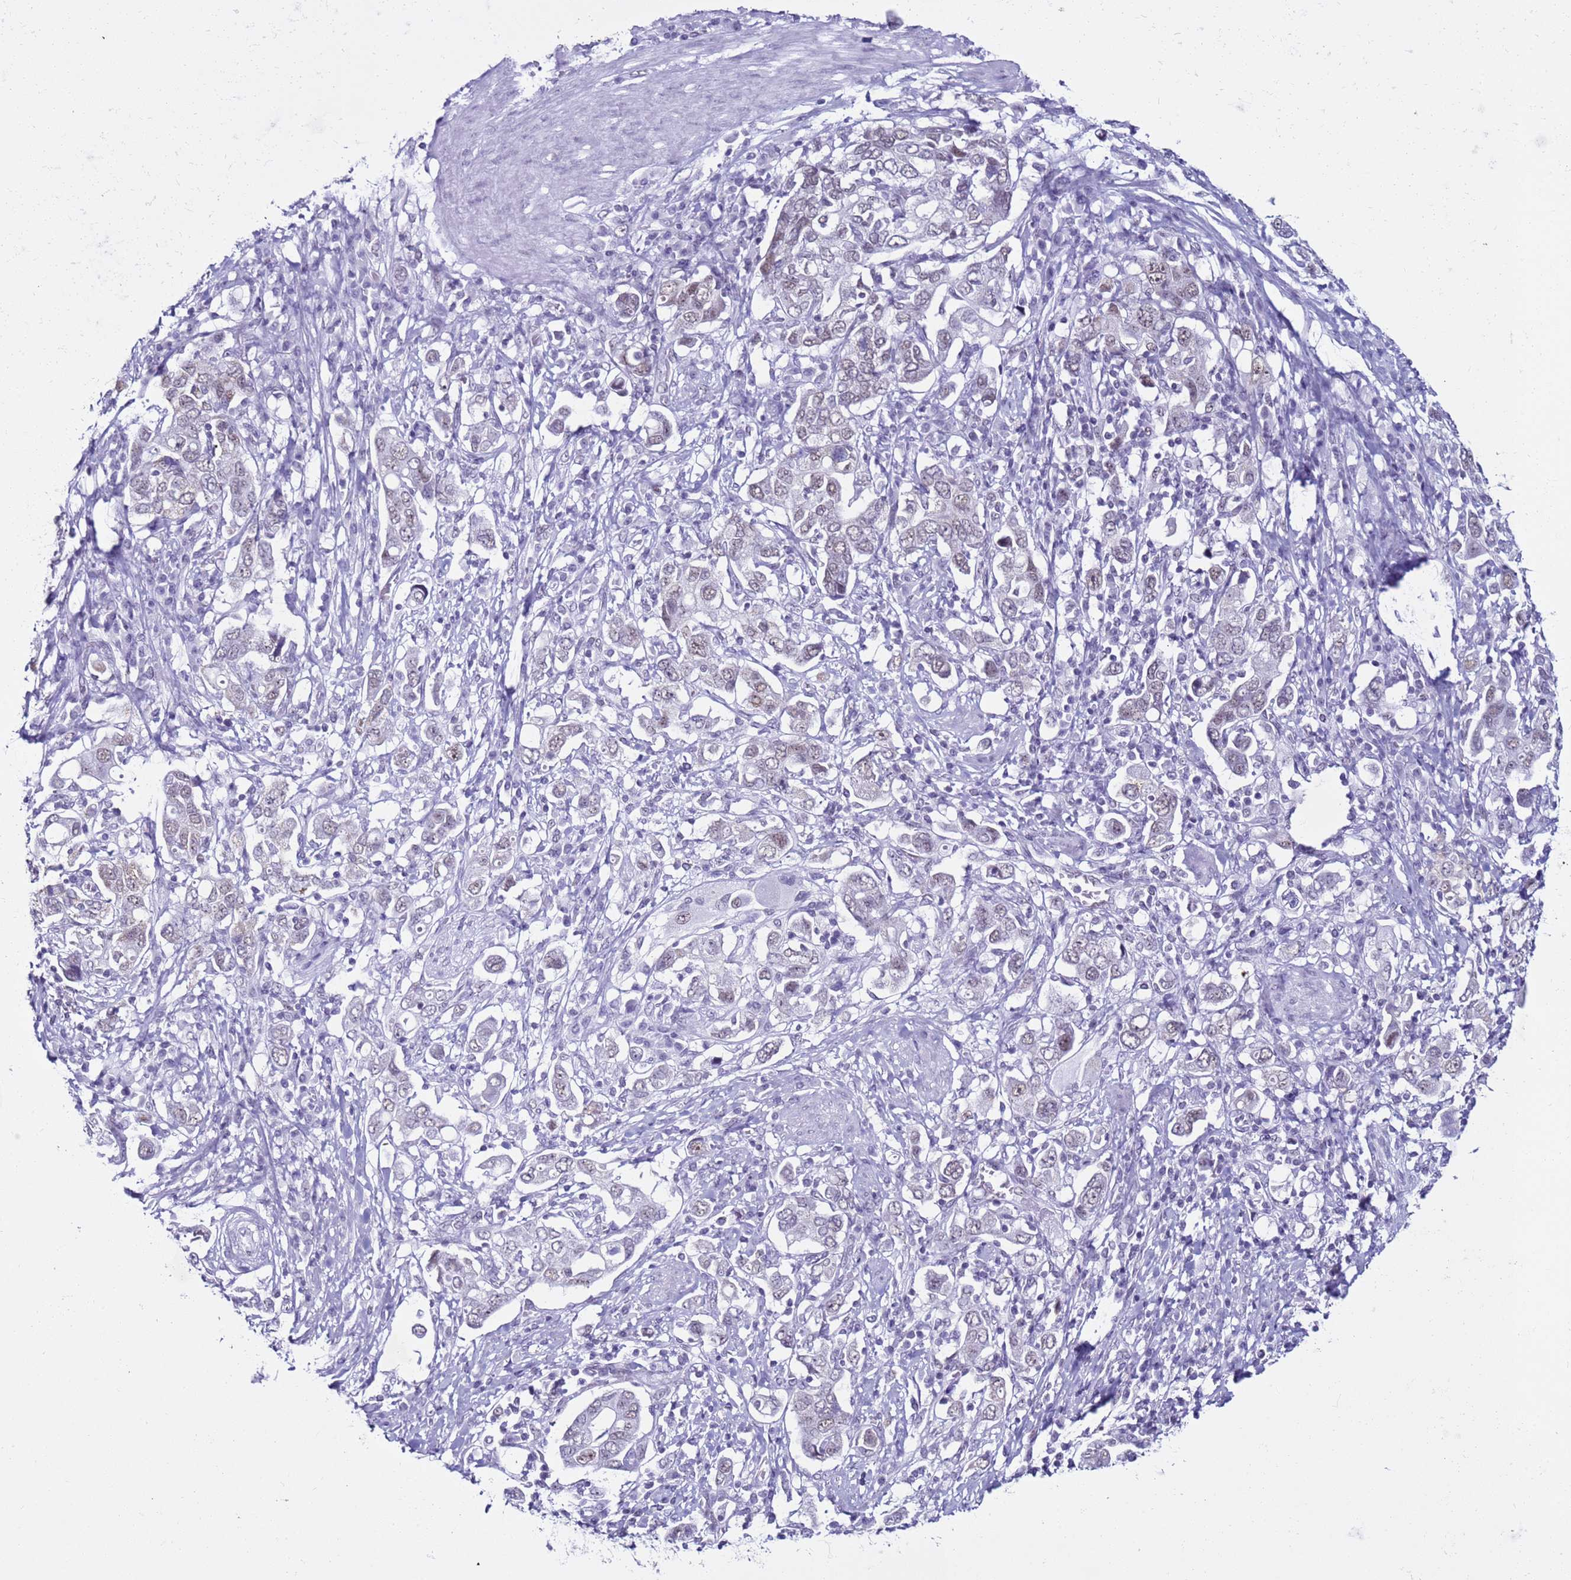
{"staining": {"intensity": "weak", "quantity": "25%-75%", "location": "nuclear"}, "tissue": "stomach cancer", "cell_type": "Tumor cells", "image_type": "cancer", "snomed": [{"axis": "morphology", "description": "Adenocarcinoma, NOS"}, {"axis": "topography", "description": "Stomach, upper"}, {"axis": "topography", "description": "Stomach"}], "caption": "A brown stain highlights weak nuclear expression of a protein in stomach adenocarcinoma tumor cells. (DAB (3,3'-diaminobenzidine) = brown stain, brightfield microscopy at high magnification).", "gene": "DHX15", "patient": {"sex": "male", "age": 62}}